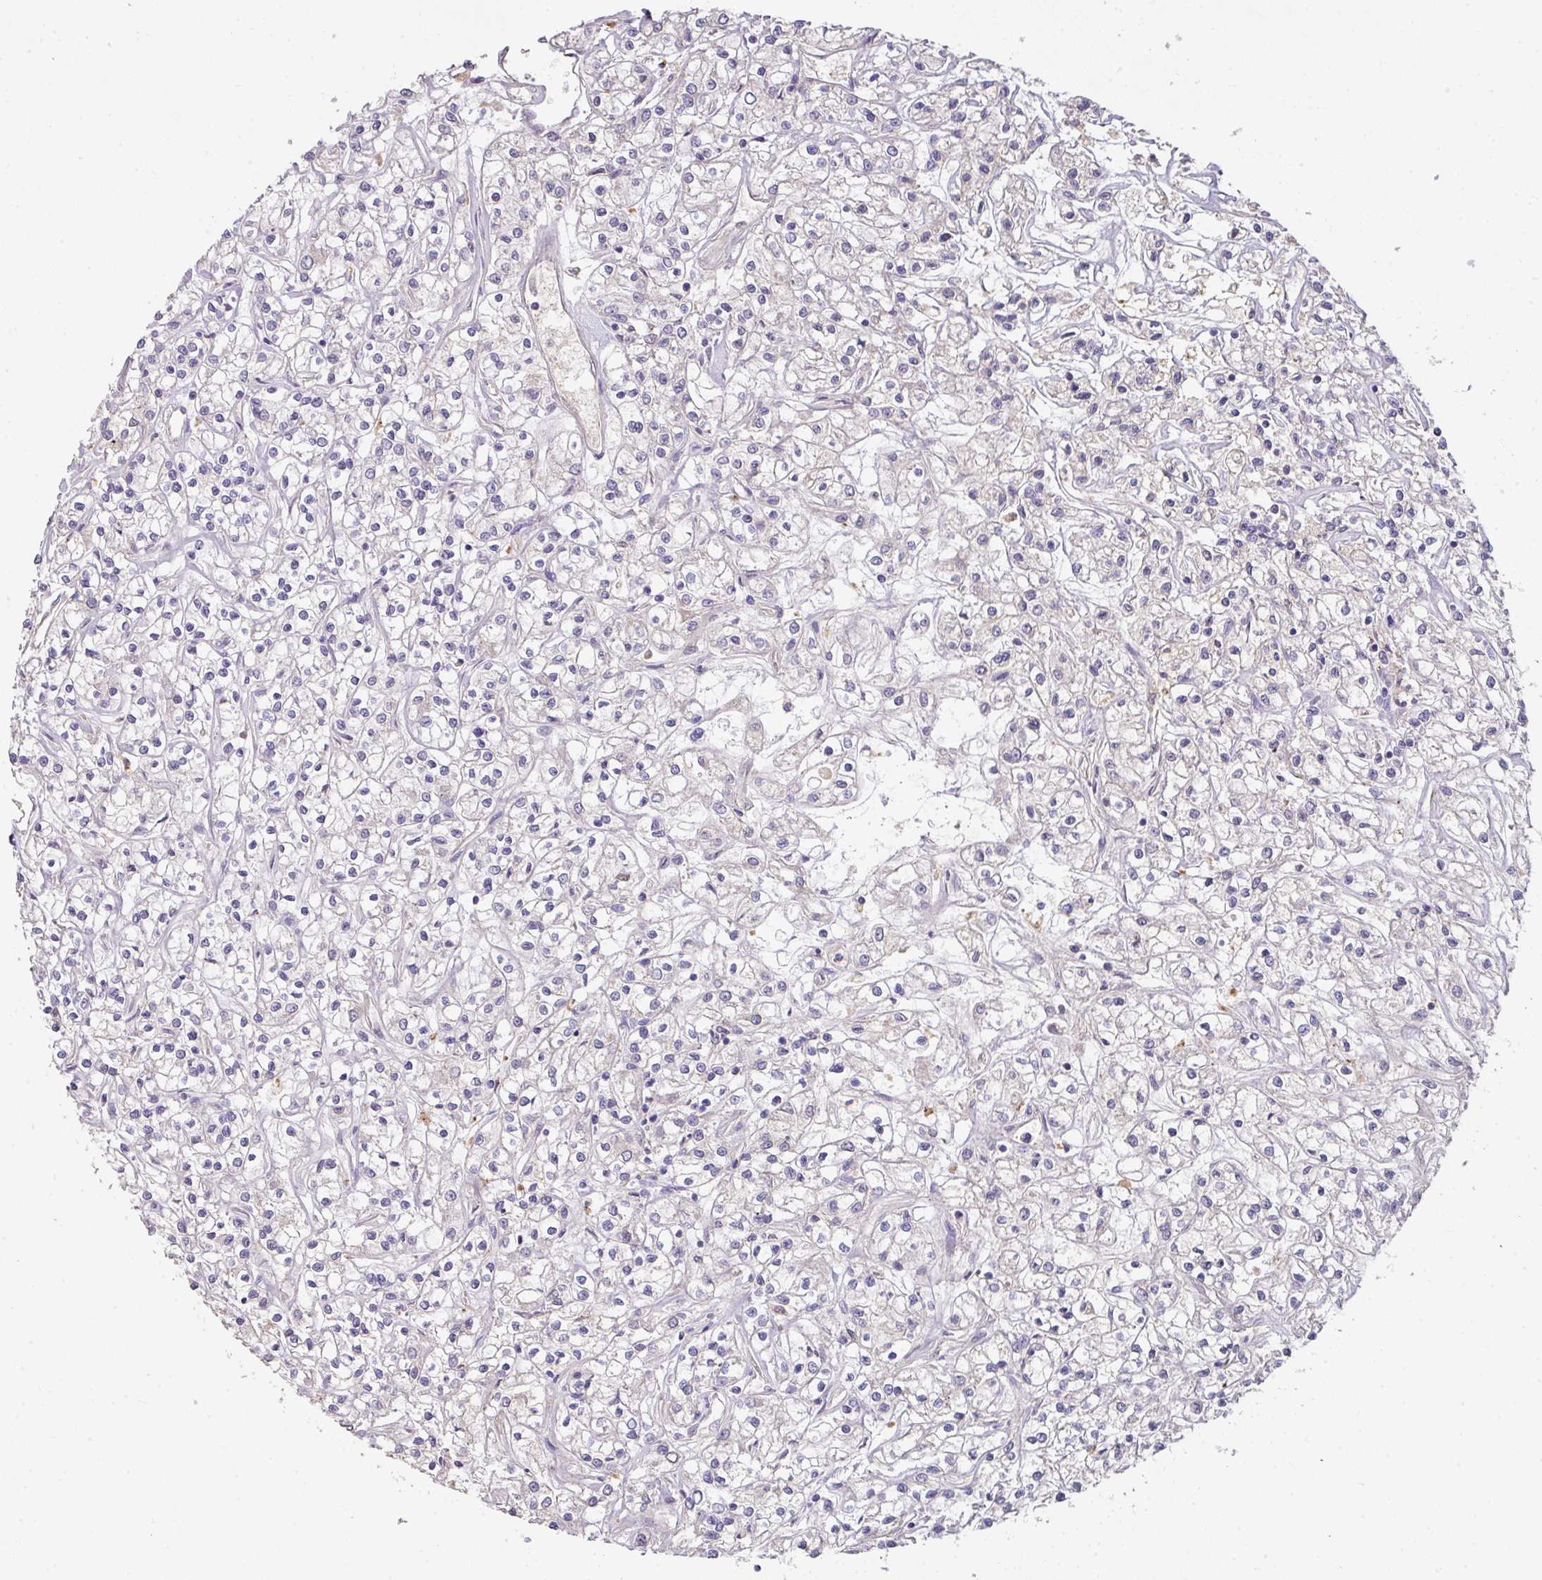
{"staining": {"intensity": "negative", "quantity": "none", "location": "none"}, "tissue": "renal cancer", "cell_type": "Tumor cells", "image_type": "cancer", "snomed": [{"axis": "morphology", "description": "Adenocarcinoma, NOS"}, {"axis": "topography", "description": "Kidney"}], "caption": "Human renal cancer (adenocarcinoma) stained for a protein using immunohistochemistry (IHC) reveals no positivity in tumor cells.", "gene": "ZNF266", "patient": {"sex": "female", "age": 59}}